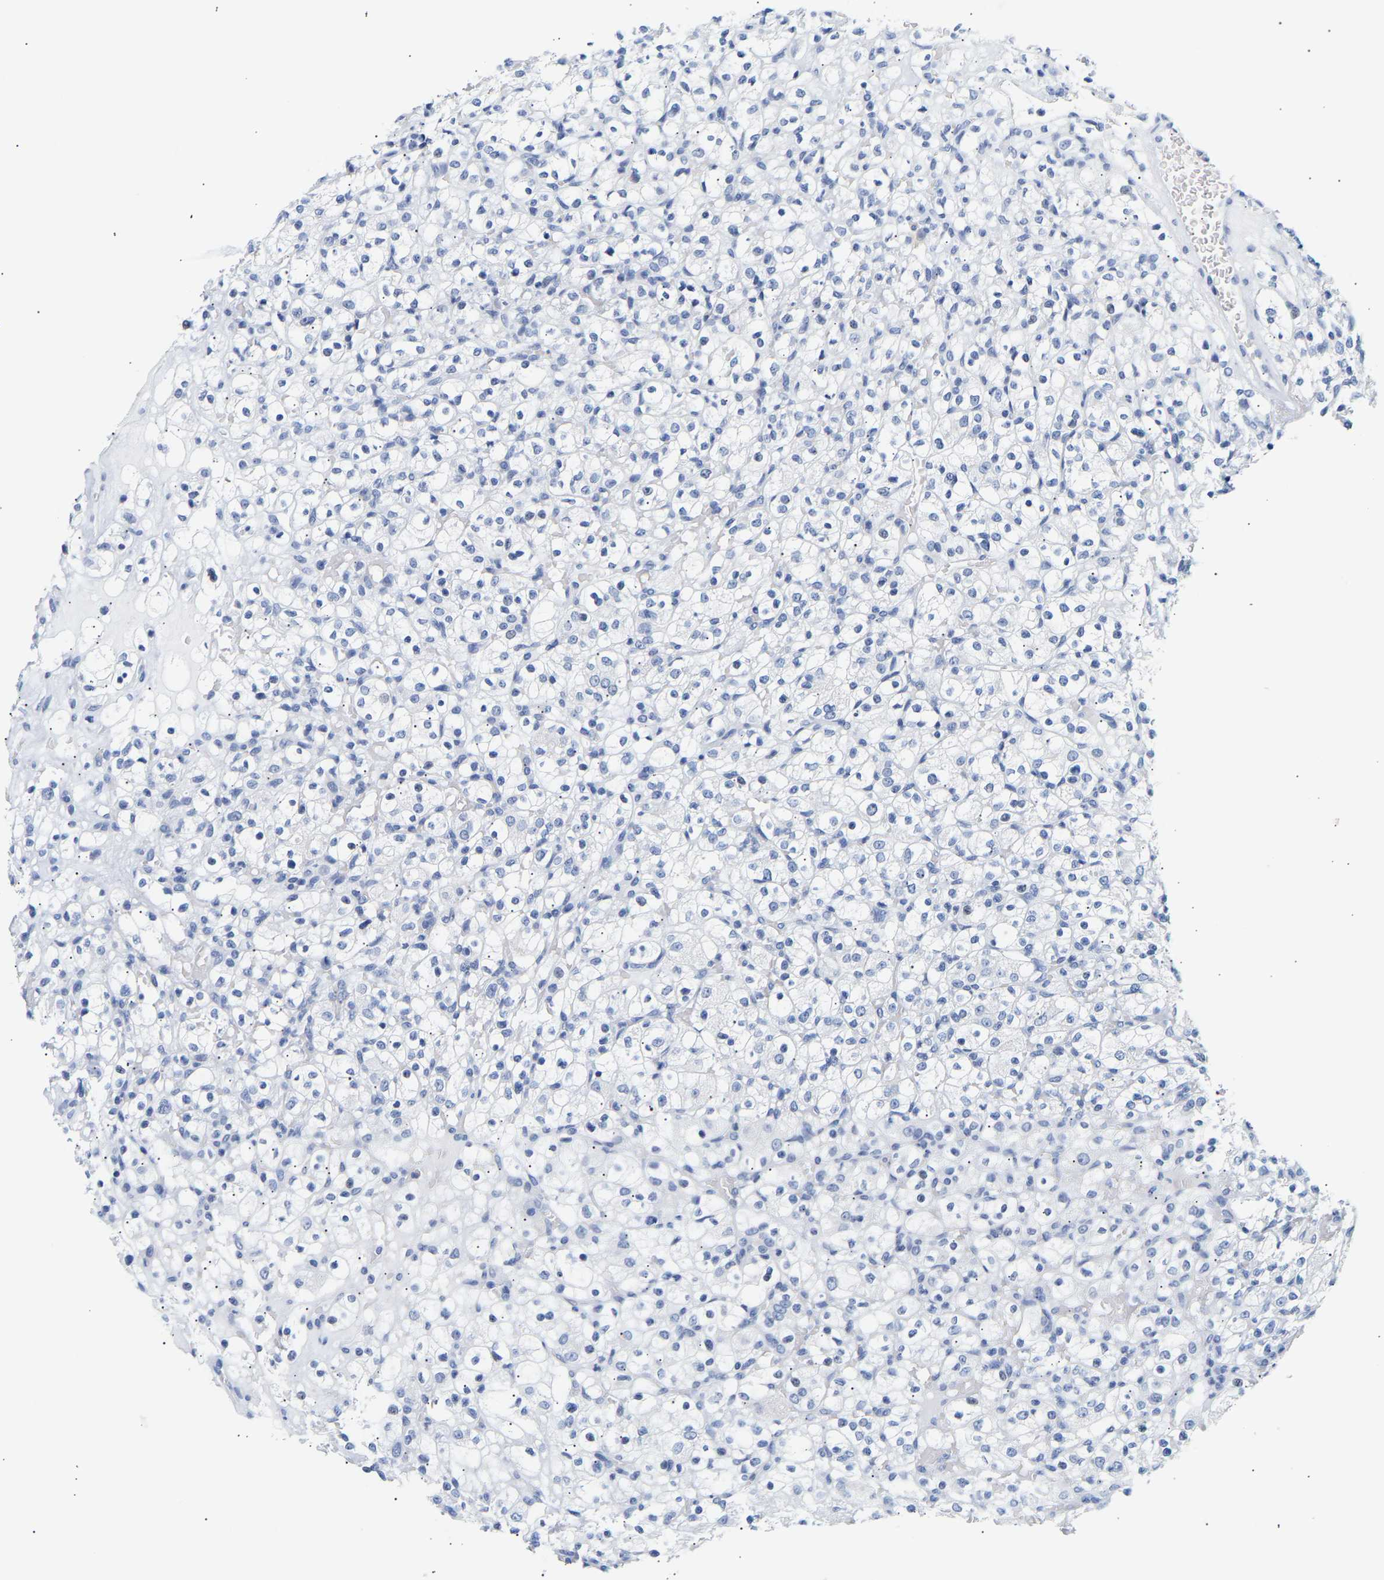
{"staining": {"intensity": "negative", "quantity": "none", "location": "none"}, "tissue": "renal cancer", "cell_type": "Tumor cells", "image_type": "cancer", "snomed": [{"axis": "morphology", "description": "Normal tissue, NOS"}, {"axis": "morphology", "description": "Adenocarcinoma, NOS"}, {"axis": "topography", "description": "Kidney"}], "caption": "Immunohistochemical staining of human adenocarcinoma (renal) displays no significant positivity in tumor cells. (Stains: DAB IHC with hematoxylin counter stain, Microscopy: brightfield microscopy at high magnification).", "gene": "SPINK2", "patient": {"sex": "female", "age": 72}}